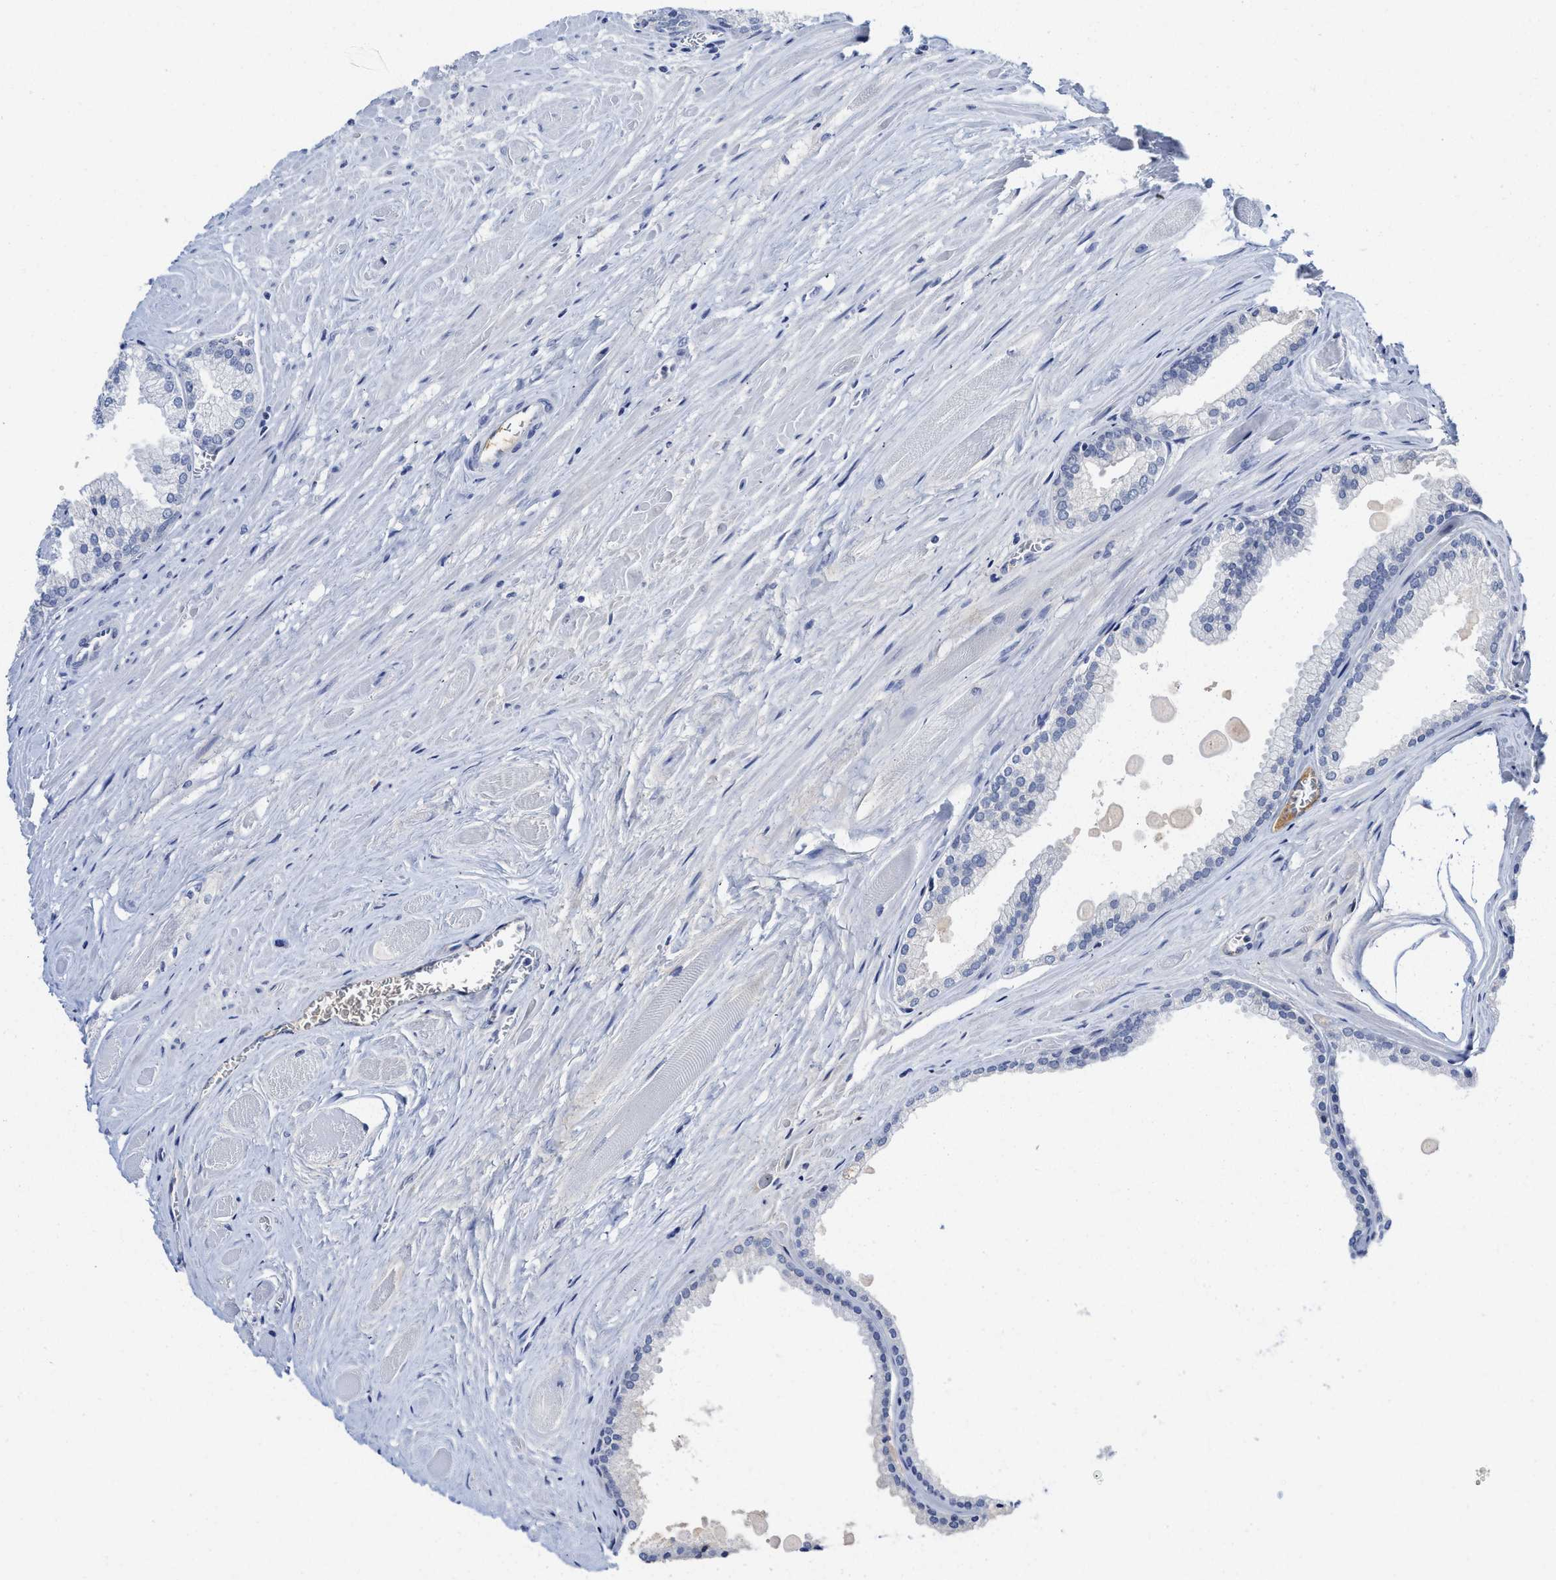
{"staining": {"intensity": "negative", "quantity": "none", "location": "none"}, "tissue": "prostate cancer", "cell_type": "Tumor cells", "image_type": "cancer", "snomed": [{"axis": "morphology", "description": "Adenocarcinoma, Low grade"}, {"axis": "topography", "description": "Prostate"}], "caption": "Tumor cells are negative for brown protein staining in prostate cancer.", "gene": "C2", "patient": {"sex": "male", "age": 59}}